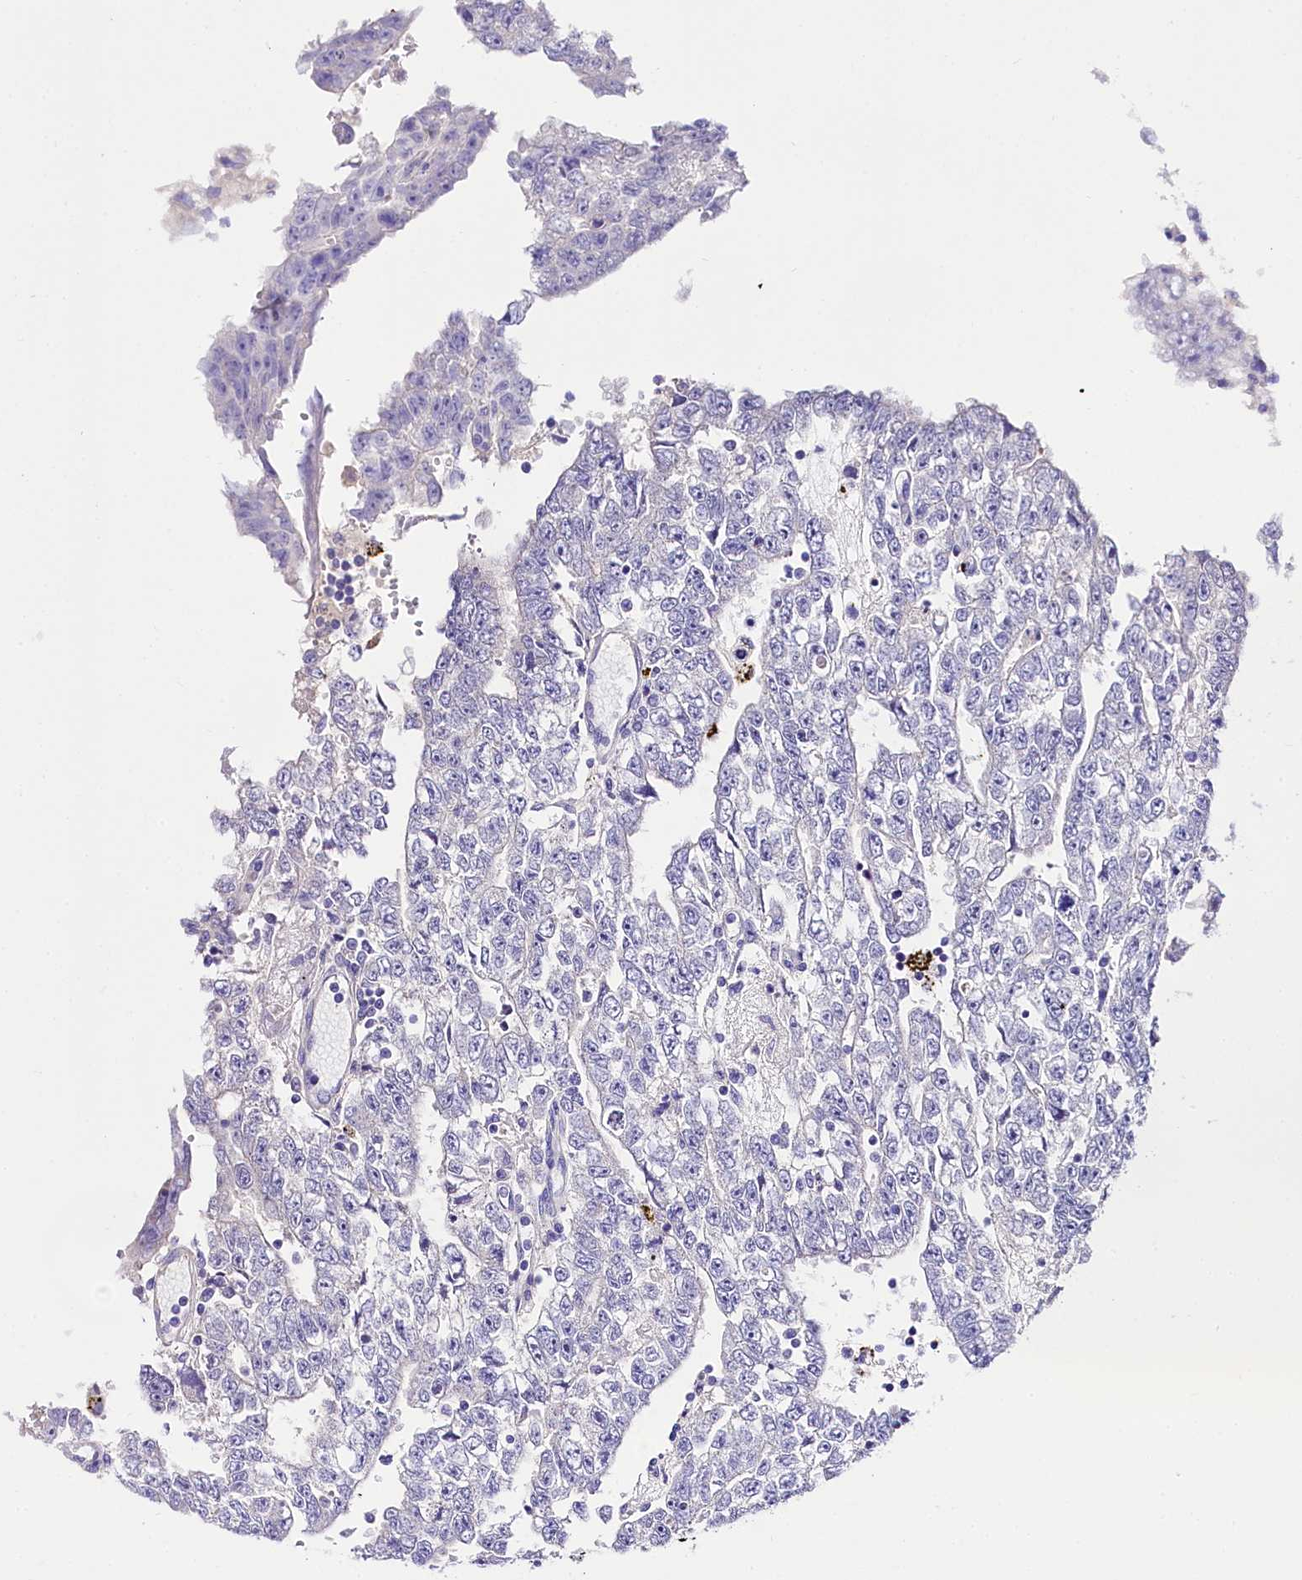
{"staining": {"intensity": "negative", "quantity": "none", "location": "none"}, "tissue": "testis cancer", "cell_type": "Tumor cells", "image_type": "cancer", "snomed": [{"axis": "morphology", "description": "Carcinoma, Embryonal, NOS"}, {"axis": "topography", "description": "Testis"}], "caption": "Tumor cells show no significant protein positivity in embryonal carcinoma (testis).", "gene": "A2ML1", "patient": {"sex": "male", "age": 25}}